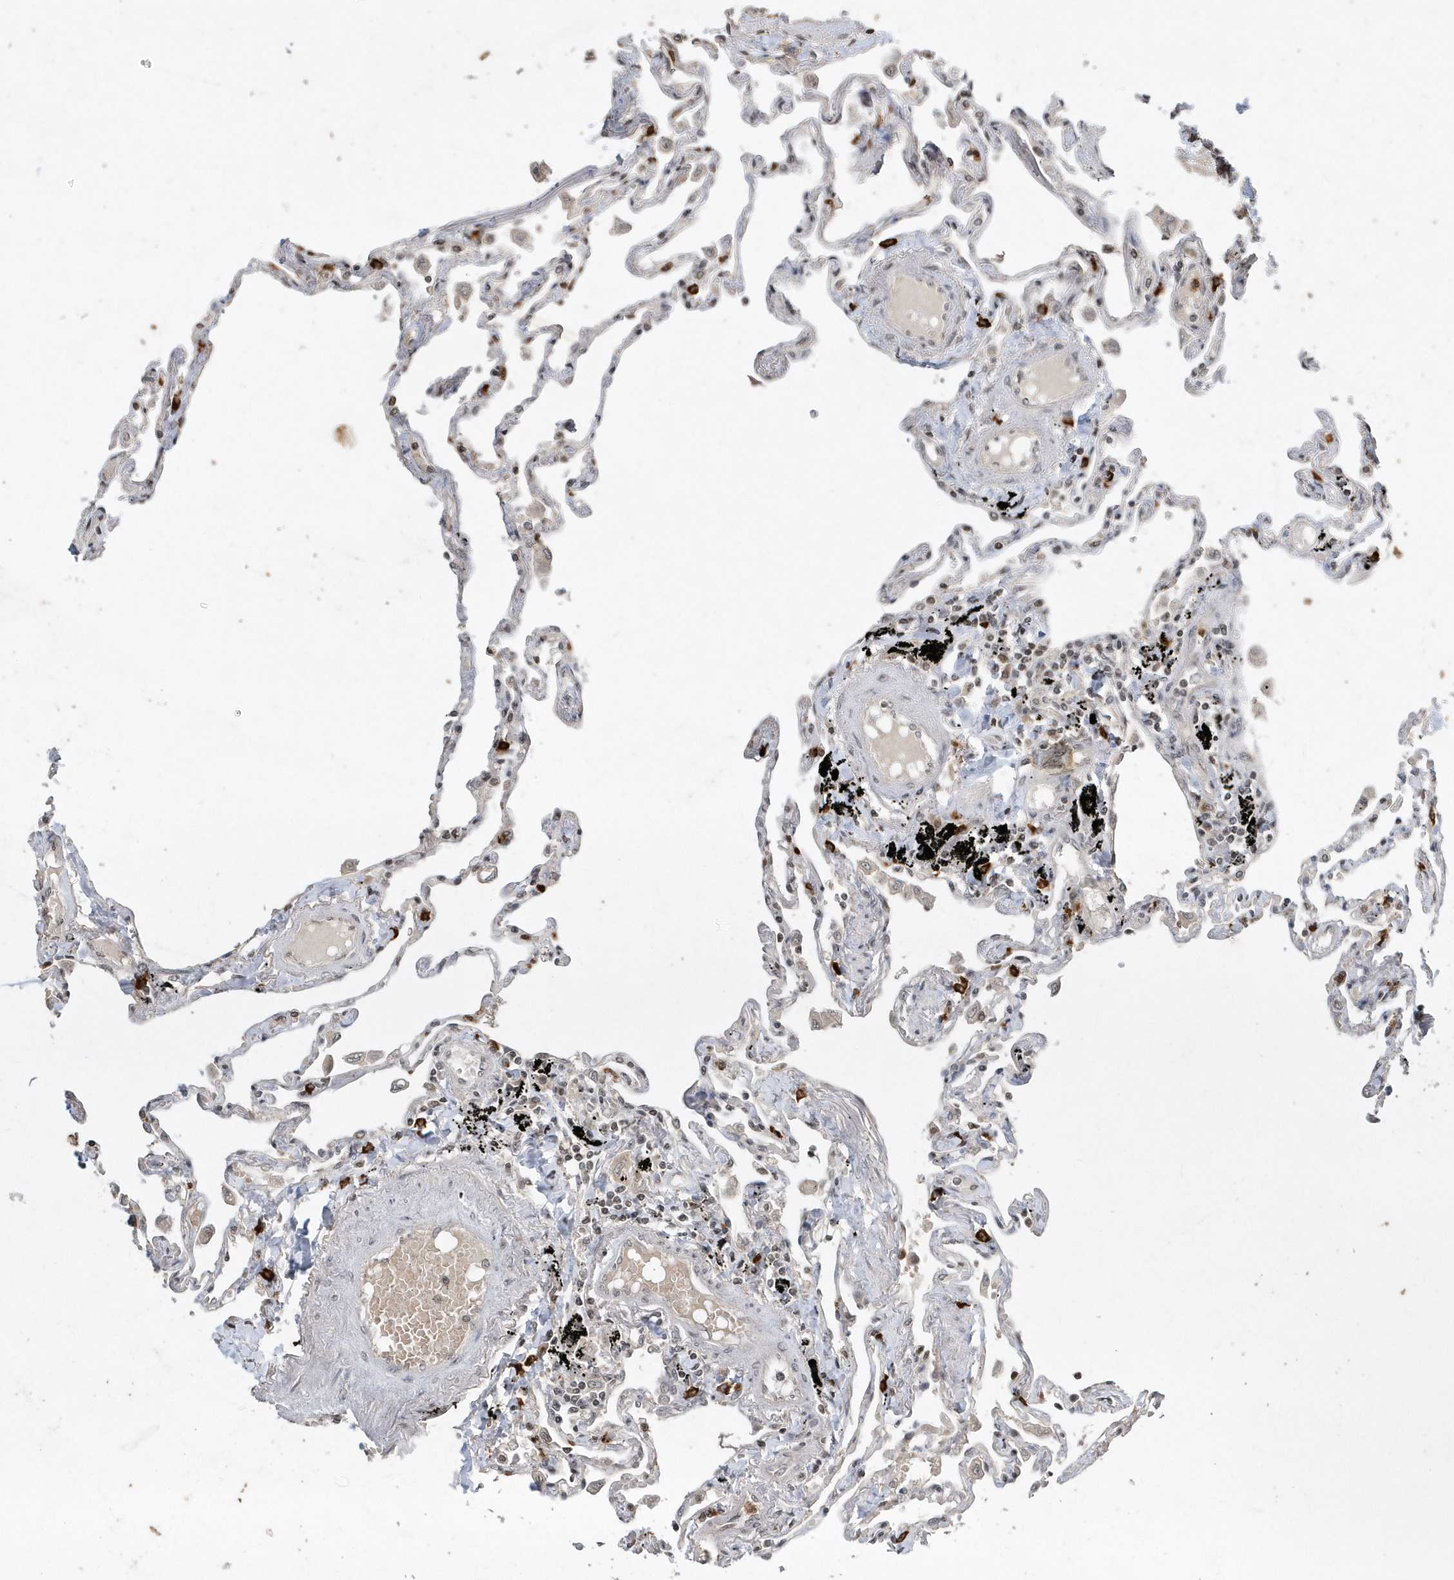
{"staining": {"intensity": "moderate", "quantity": "25%-75%", "location": "cytoplasmic/membranous,nuclear"}, "tissue": "lung", "cell_type": "Alveolar cells", "image_type": "normal", "snomed": [{"axis": "morphology", "description": "Normal tissue, NOS"}, {"axis": "topography", "description": "Lung"}], "caption": "Alveolar cells demonstrate medium levels of moderate cytoplasmic/membranous,nuclear staining in approximately 25%-75% of cells in benign human lung. The protein of interest is stained brown, and the nuclei are stained in blue (DAB (3,3'-diaminobenzidine) IHC with brightfield microscopy, high magnification).", "gene": "EIF2B1", "patient": {"sex": "female", "age": 67}}